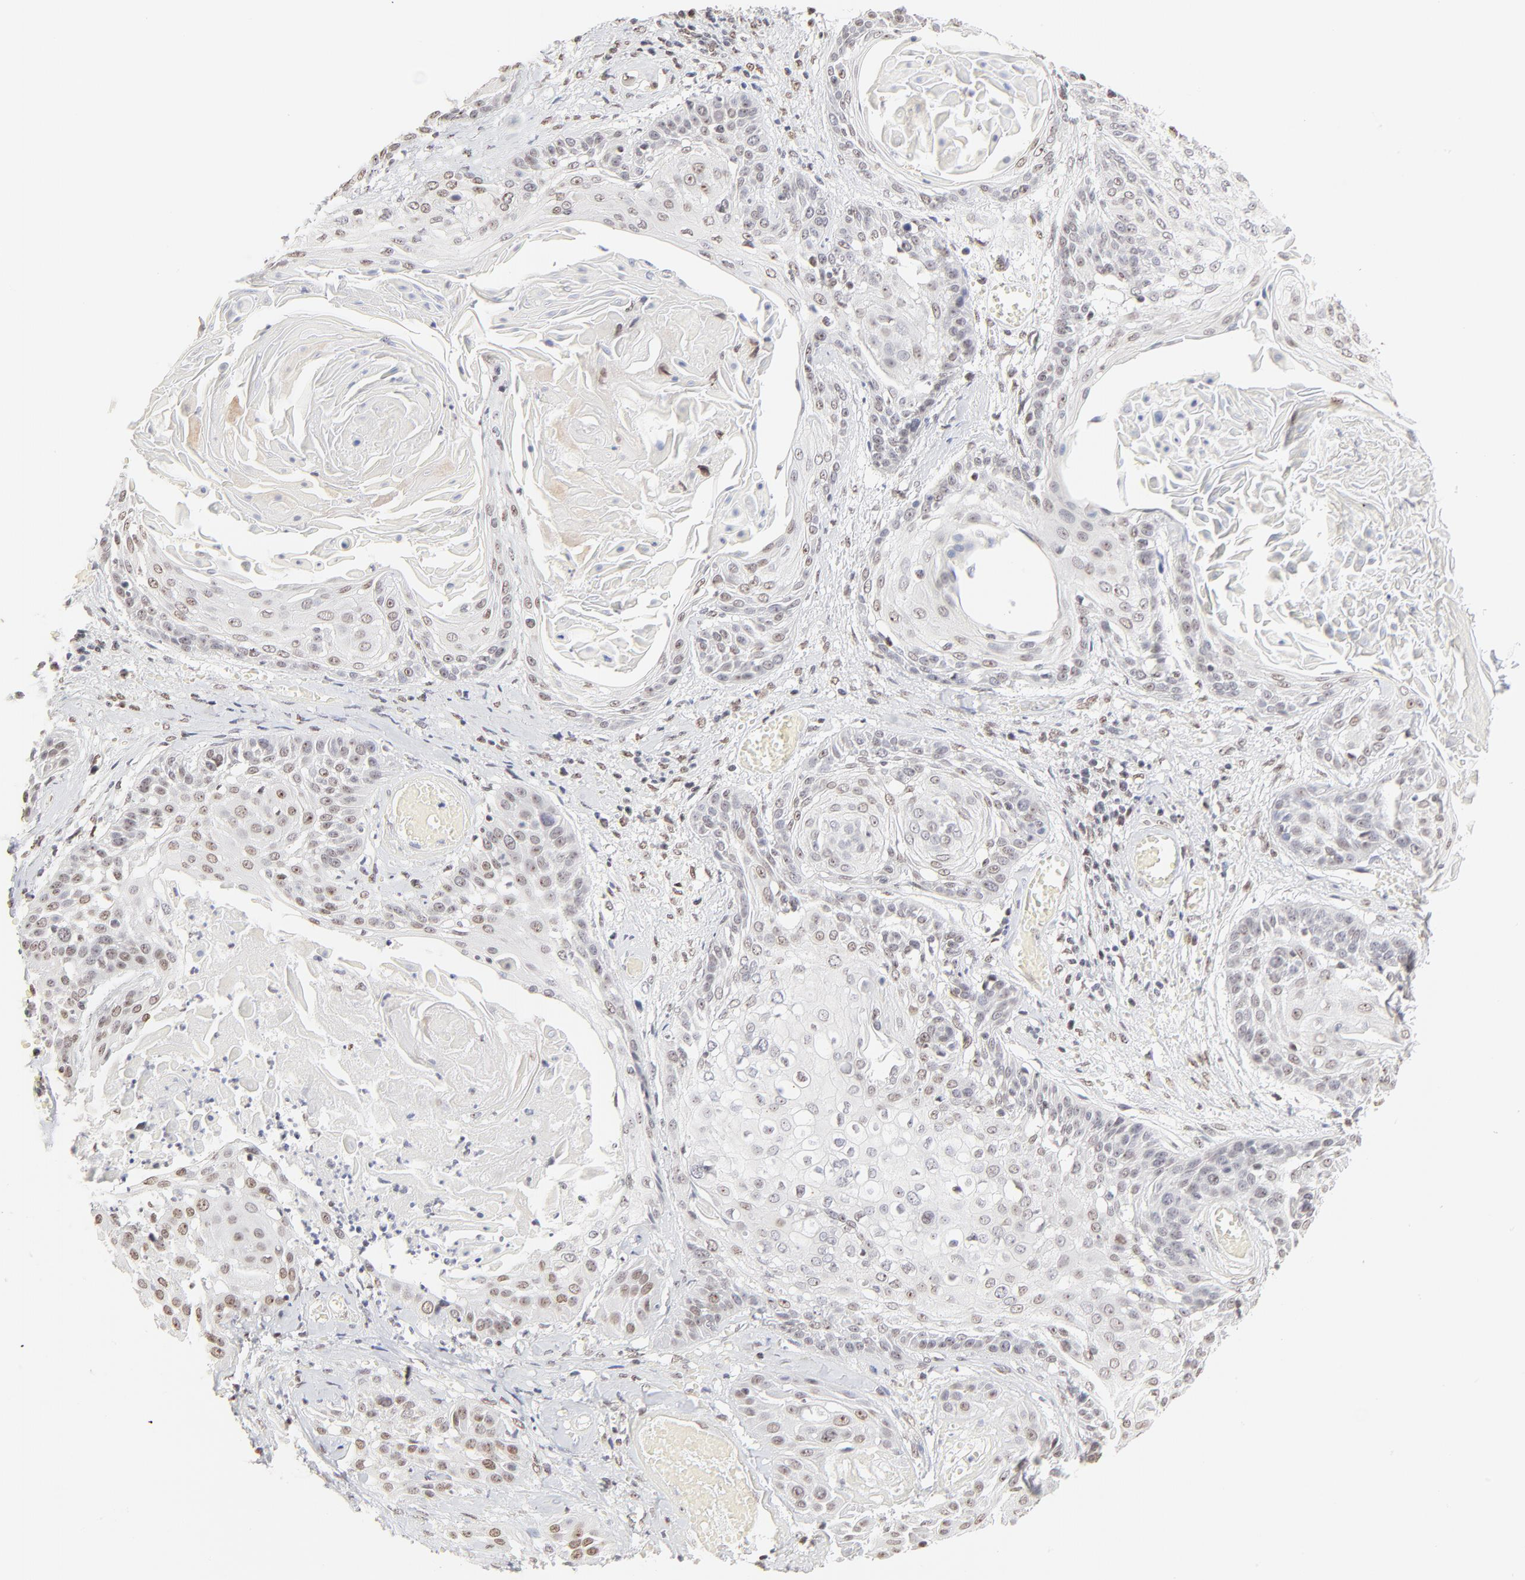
{"staining": {"intensity": "weak", "quantity": "25%-75%", "location": "nuclear"}, "tissue": "cervical cancer", "cell_type": "Tumor cells", "image_type": "cancer", "snomed": [{"axis": "morphology", "description": "Squamous cell carcinoma, NOS"}, {"axis": "topography", "description": "Cervix"}], "caption": "Immunohistochemistry (IHC) (DAB) staining of cervical cancer demonstrates weak nuclear protein staining in approximately 25%-75% of tumor cells.", "gene": "NFIL3", "patient": {"sex": "female", "age": 57}}